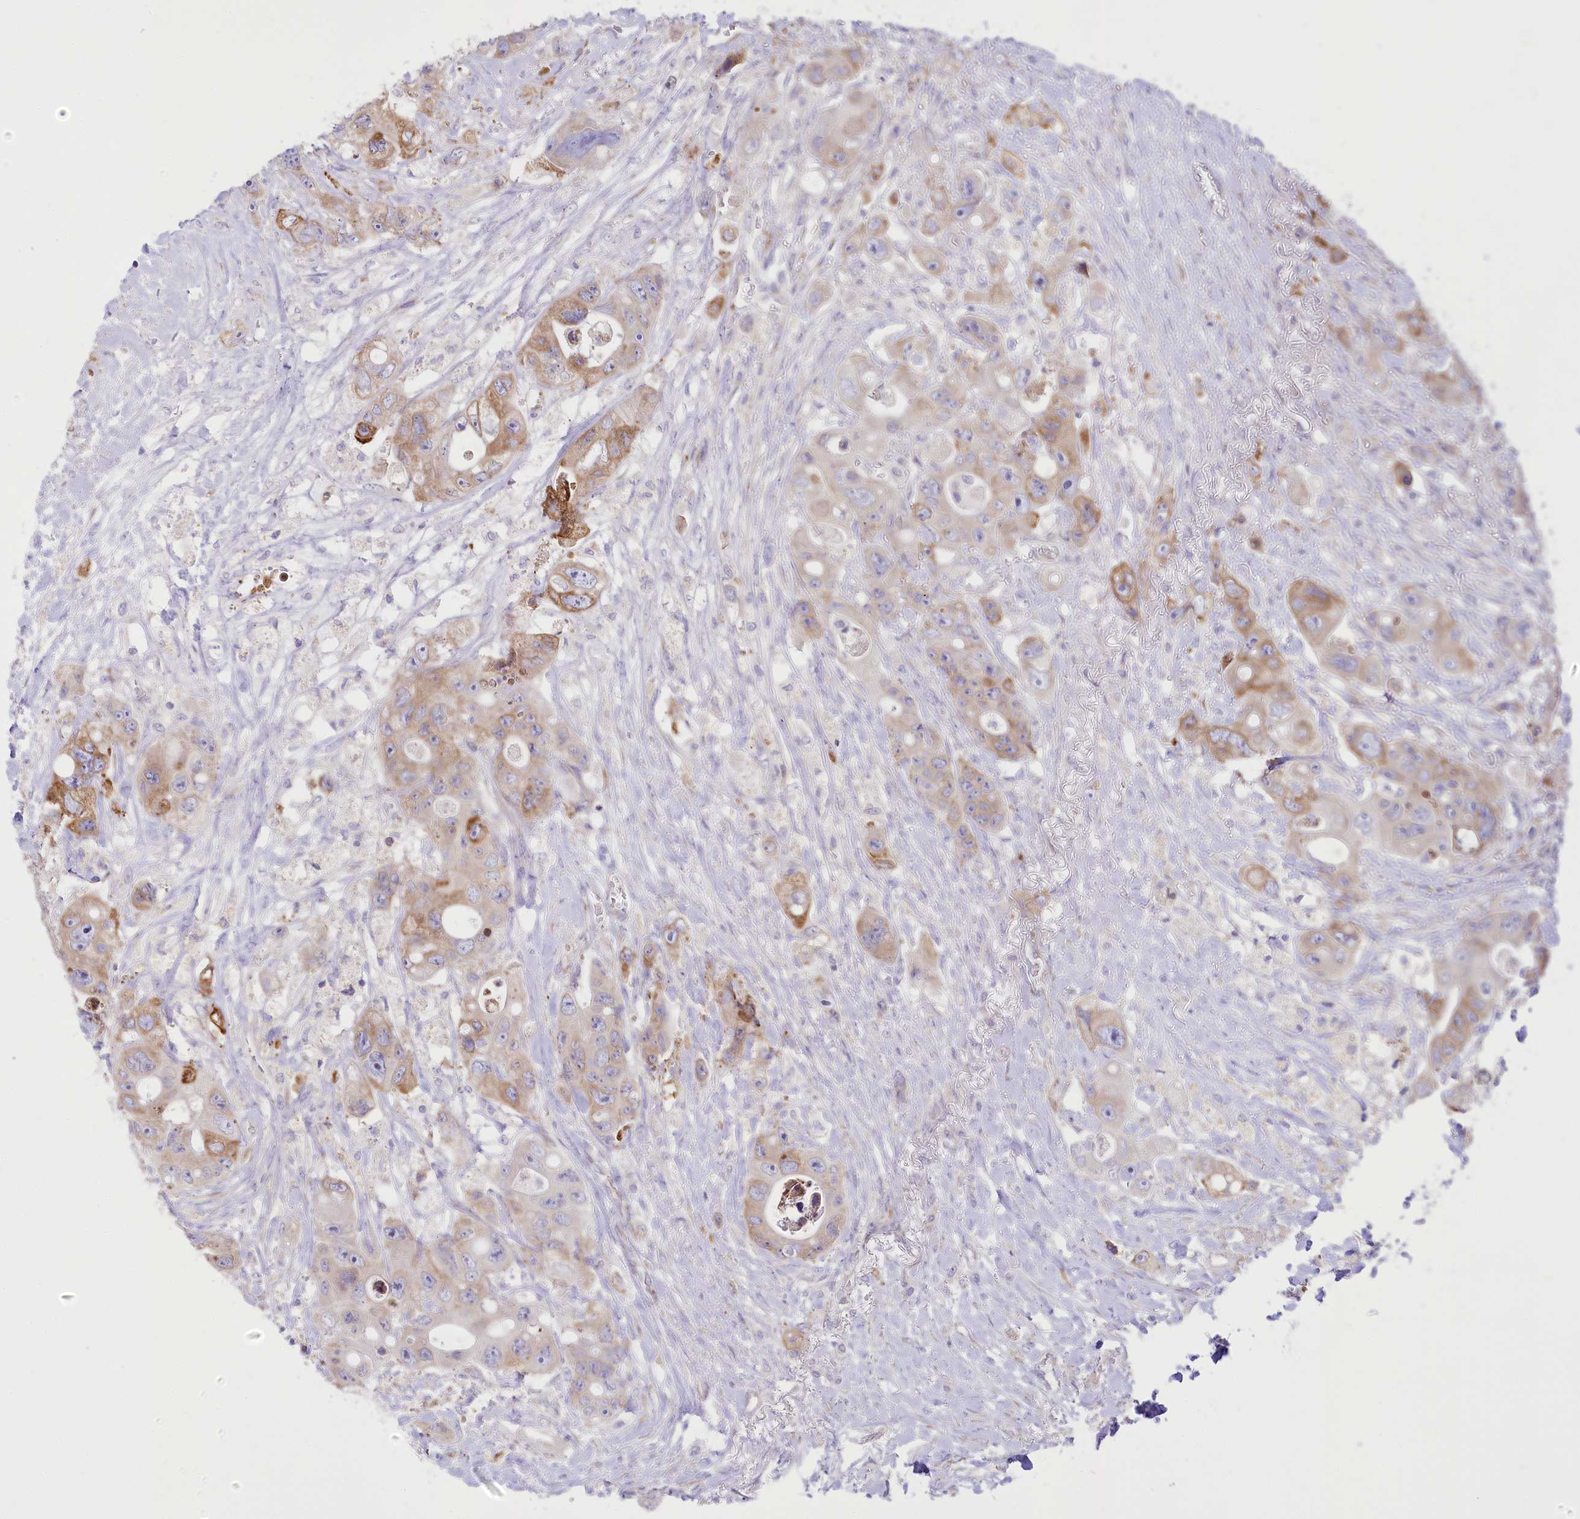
{"staining": {"intensity": "moderate", "quantity": "25%-75%", "location": "cytoplasmic/membranous"}, "tissue": "colorectal cancer", "cell_type": "Tumor cells", "image_type": "cancer", "snomed": [{"axis": "morphology", "description": "Adenocarcinoma, NOS"}, {"axis": "topography", "description": "Colon"}], "caption": "Tumor cells display medium levels of moderate cytoplasmic/membranous positivity in about 25%-75% of cells in human colorectal cancer.", "gene": "STT3B", "patient": {"sex": "female", "age": 46}}